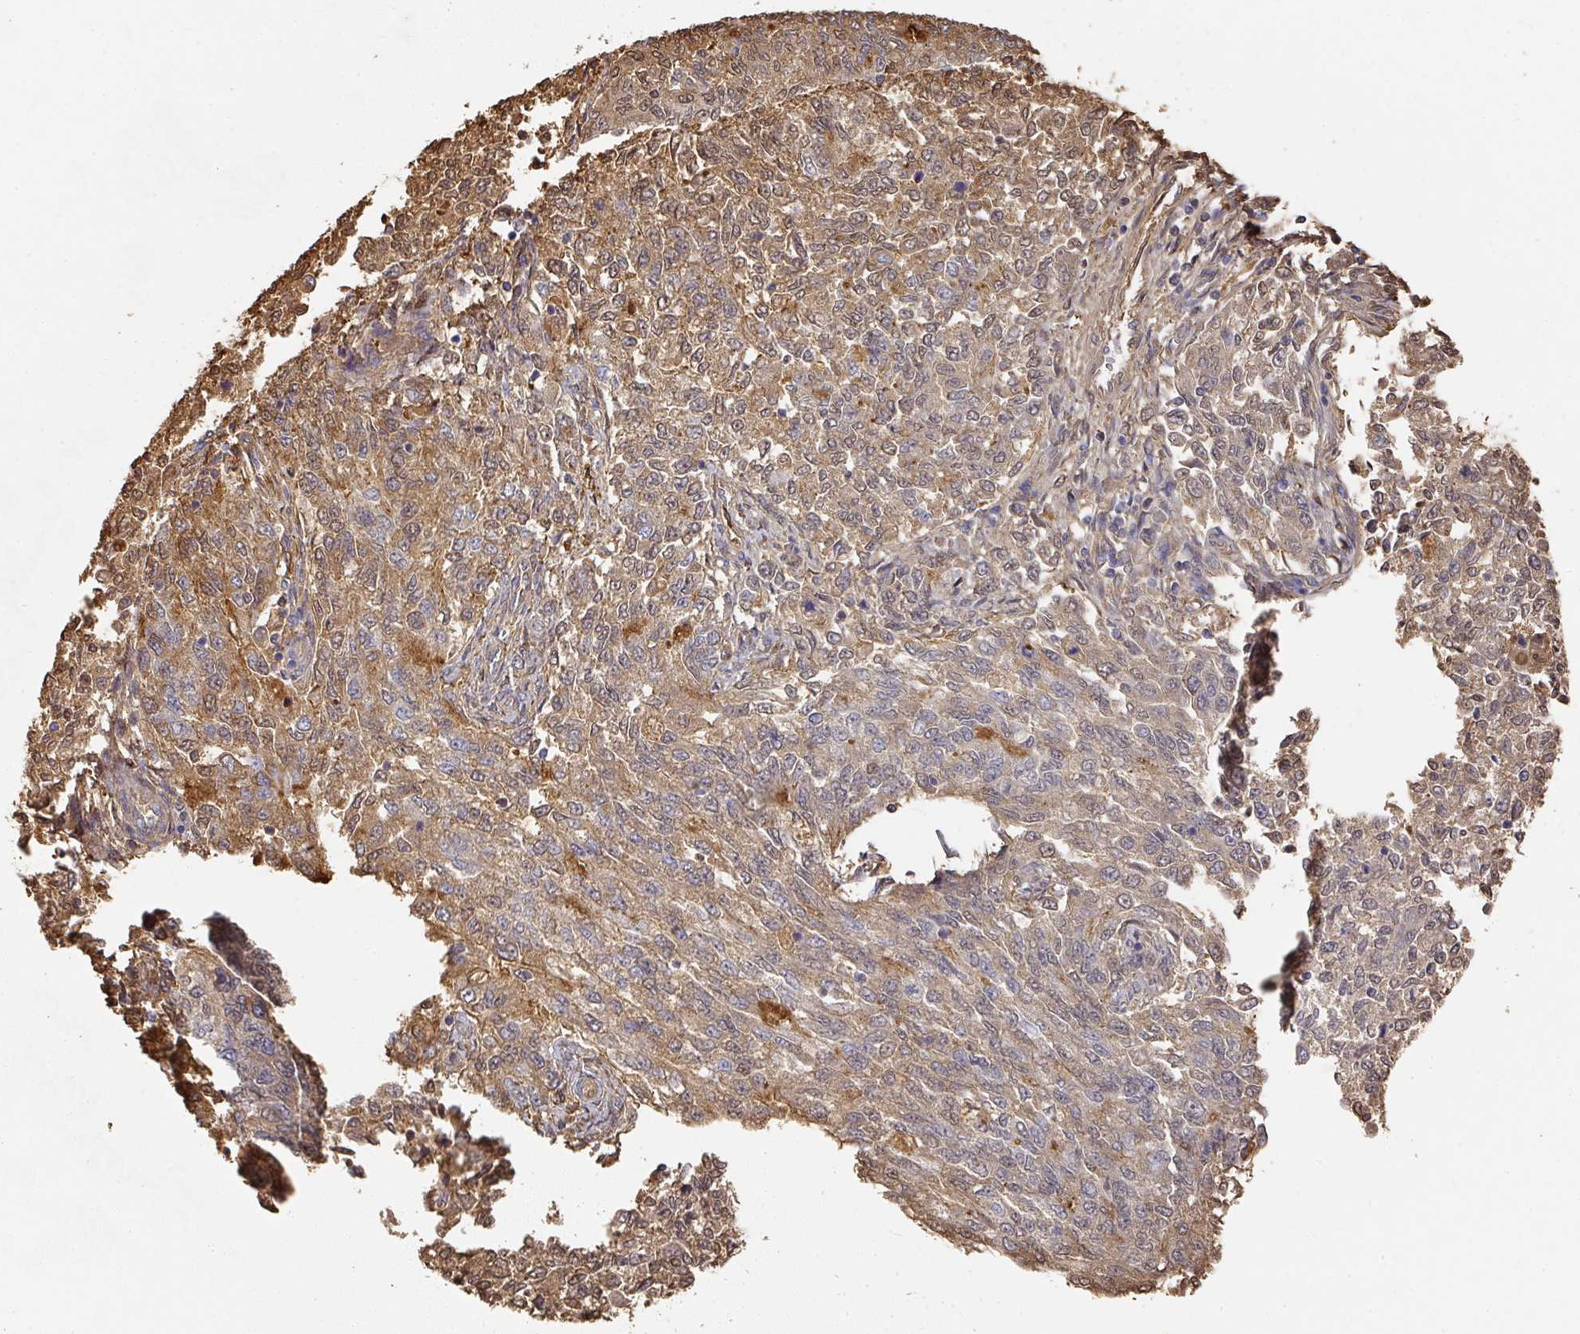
{"staining": {"intensity": "moderate", "quantity": "25%-75%", "location": "cytoplasmic/membranous"}, "tissue": "endometrial cancer", "cell_type": "Tumor cells", "image_type": "cancer", "snomed": [{"axis": "morphology", "description": "Adenocarcinoma, NOS"}, {"axis": "topography", "description": "Endometrium"}], "caption": "DAB immunohistochemical staining of adenocarcinoma (endometrial) exhibits moderate cytoplasmic/membranous protein staining in about 25%-75% of tumor cells.", "gene": "ALB", "patient": {"sex": "female", "age": 50}}